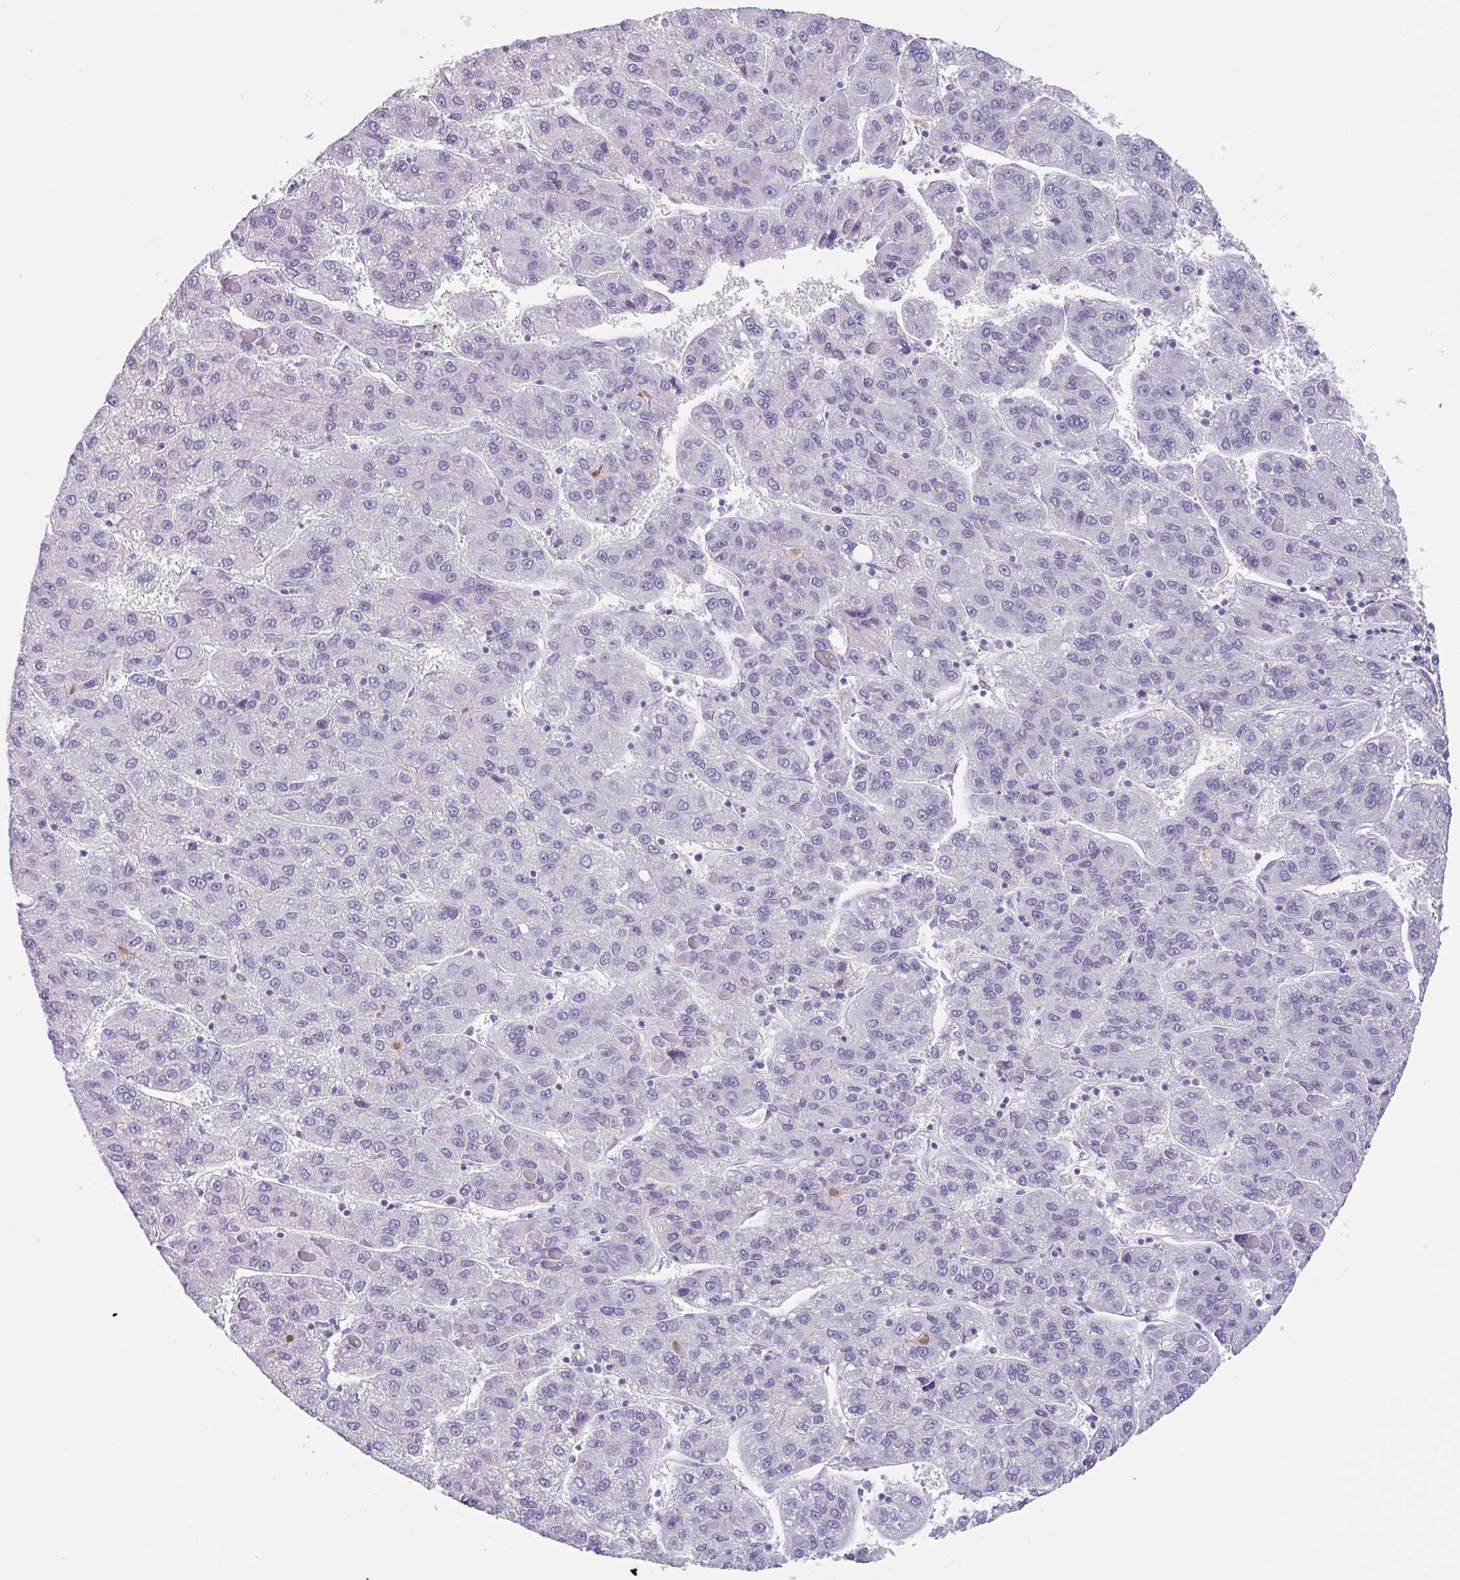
{"staining": {"intensity": "negative", "quantity": "none", "location": "none"}, "tissue": "liver cancer", "cell_type": "Tumor cells", "image_type": "cancer", "snomed": [{"axis": "morphology", "description": "Carcinoma, Hepatocellular, NOS"}, {"axis": "topography", "description": "Liver"}], "caption": "The micrograph shows no significant staining in tumor cells of liver hepatocellular carcinoma.", "gene": "EMC4", "patient": {"sex": "female", "age": 82}}